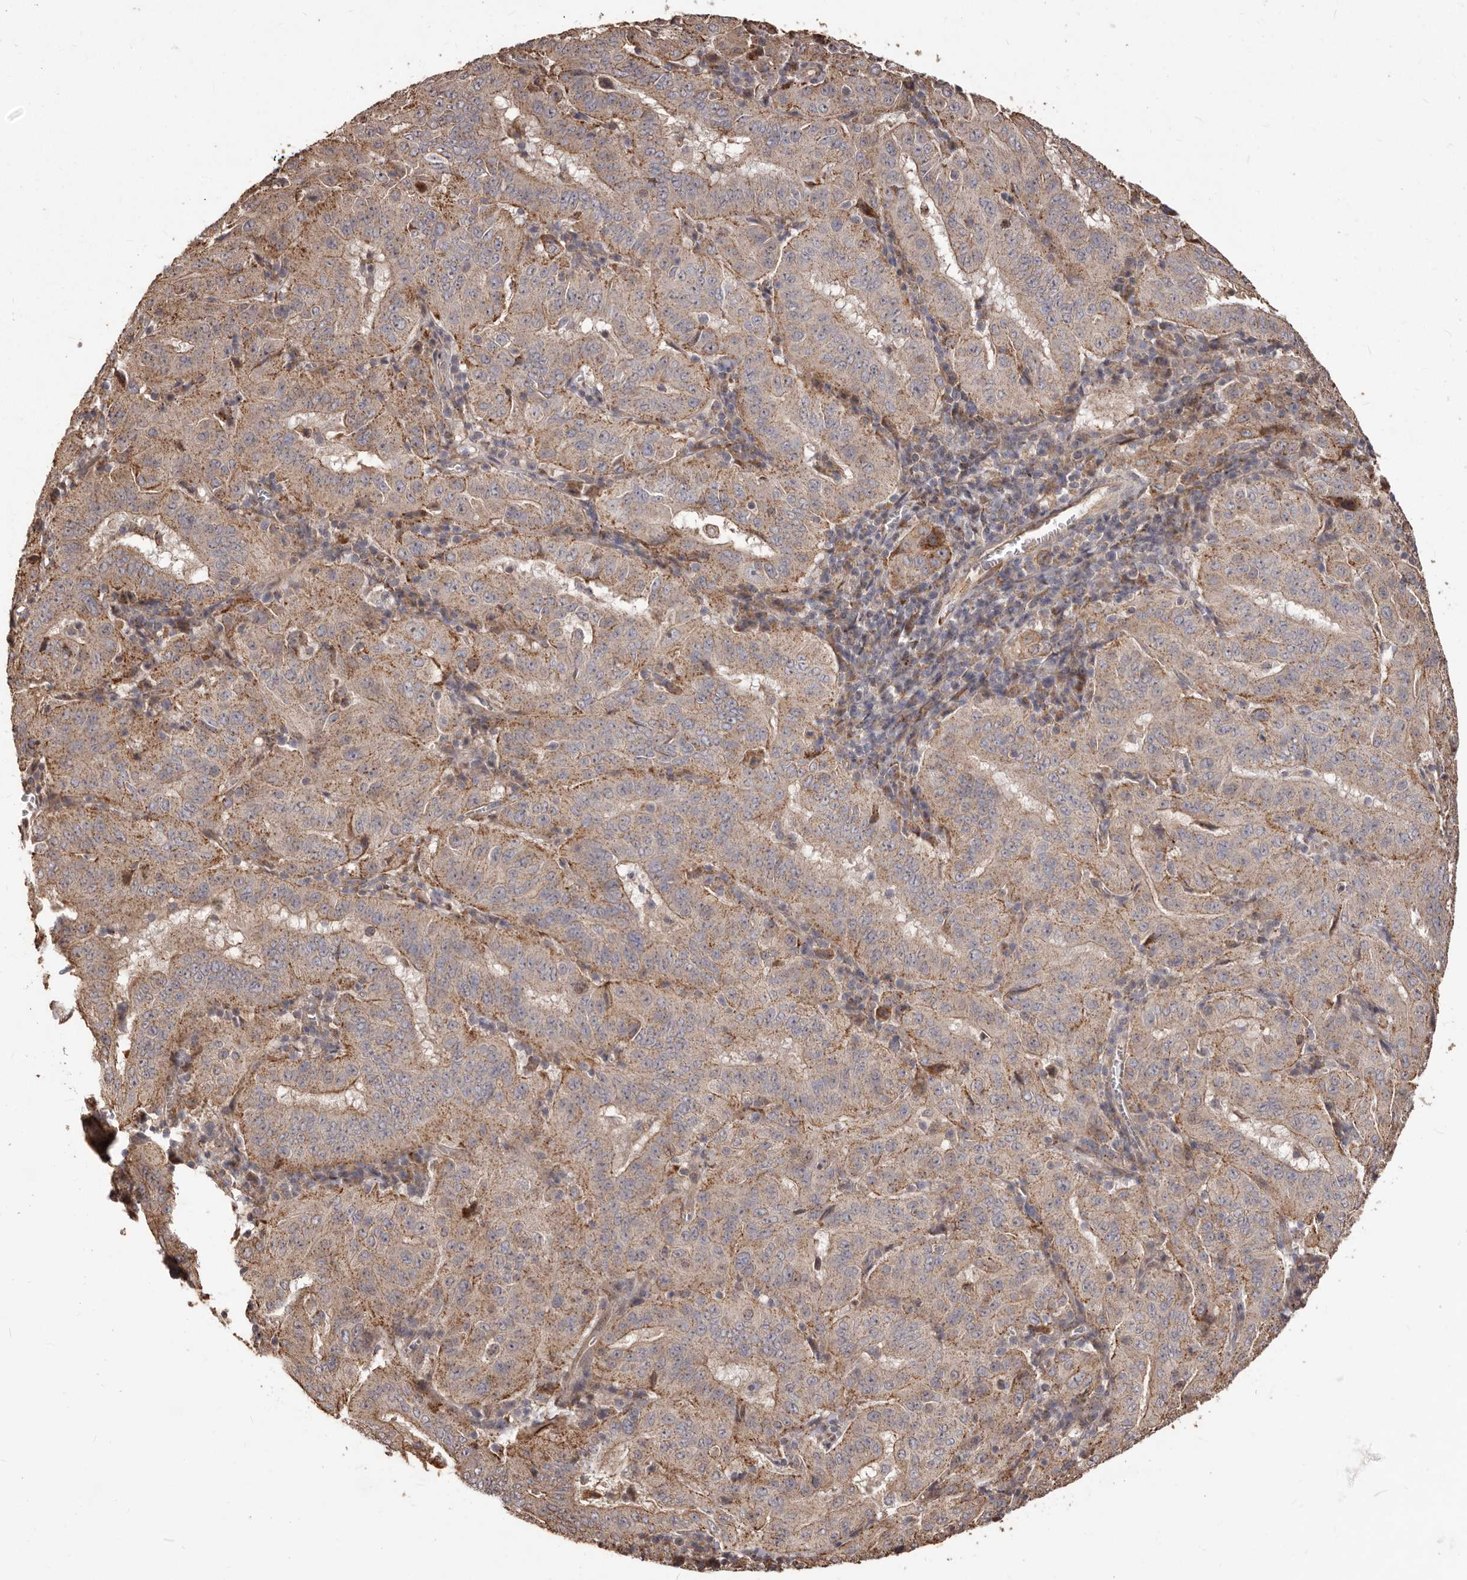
{"staining": {"intensity": "moderate", "quantity": ">75%", "location": "cytoplasmic/membranous"}, "tissue": "pancreatic cancer", "cell_type": "Tumor cells", "image_type": "cancer", "snomed": [{"axis": "morphology", "description": "Adenocarcinoma, NOS"}, {"axis": "topography", "description": "Pancreas"}], "caption": "Moderate cytoplasmic/membranous protein expression is identified in about >75% of tumor cells in pancreatic cancer (adenocarcinoma).", "gene": "MTO1", "patient": {"sex": "male", "age": 63}}